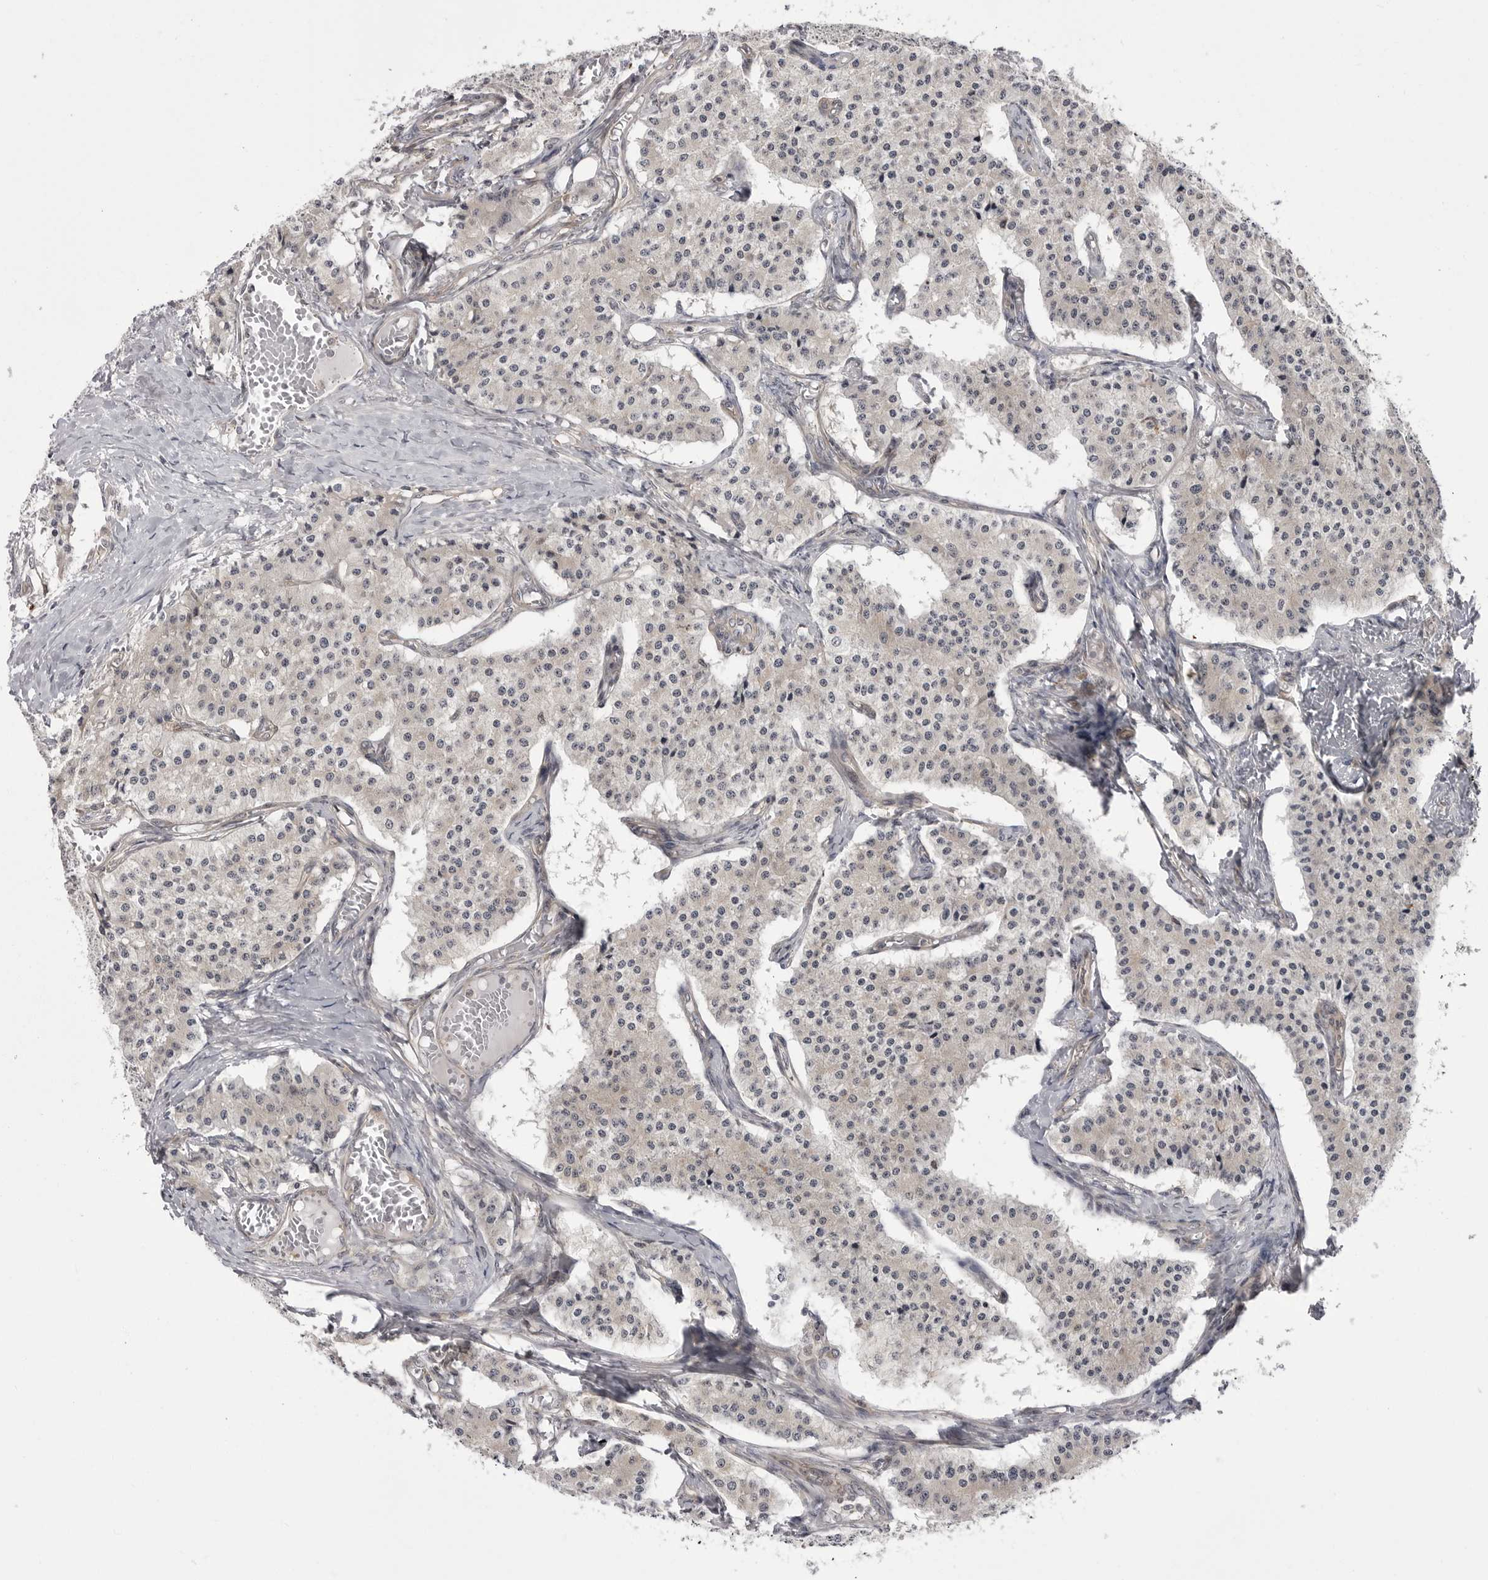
{"staining": {"intensity": "weak", "quantity": "<25%", "location": "cytoplasmic/membranous"}, "tissue": "carcinoid", "cell_type": "Tumor cells", "image_type": "cancer", "snomed": [{"axis": "morphology", "description": "Carcinoid, malignant, NOS"}, {"axis": "topography", "description": "Colon"}], "caption": "This is an immunohistochemistry image of human carcinoid. There is no positivity in tumor cells.", "gene": "CCDC18", "patient": {"sex": "female", "age": 52}}